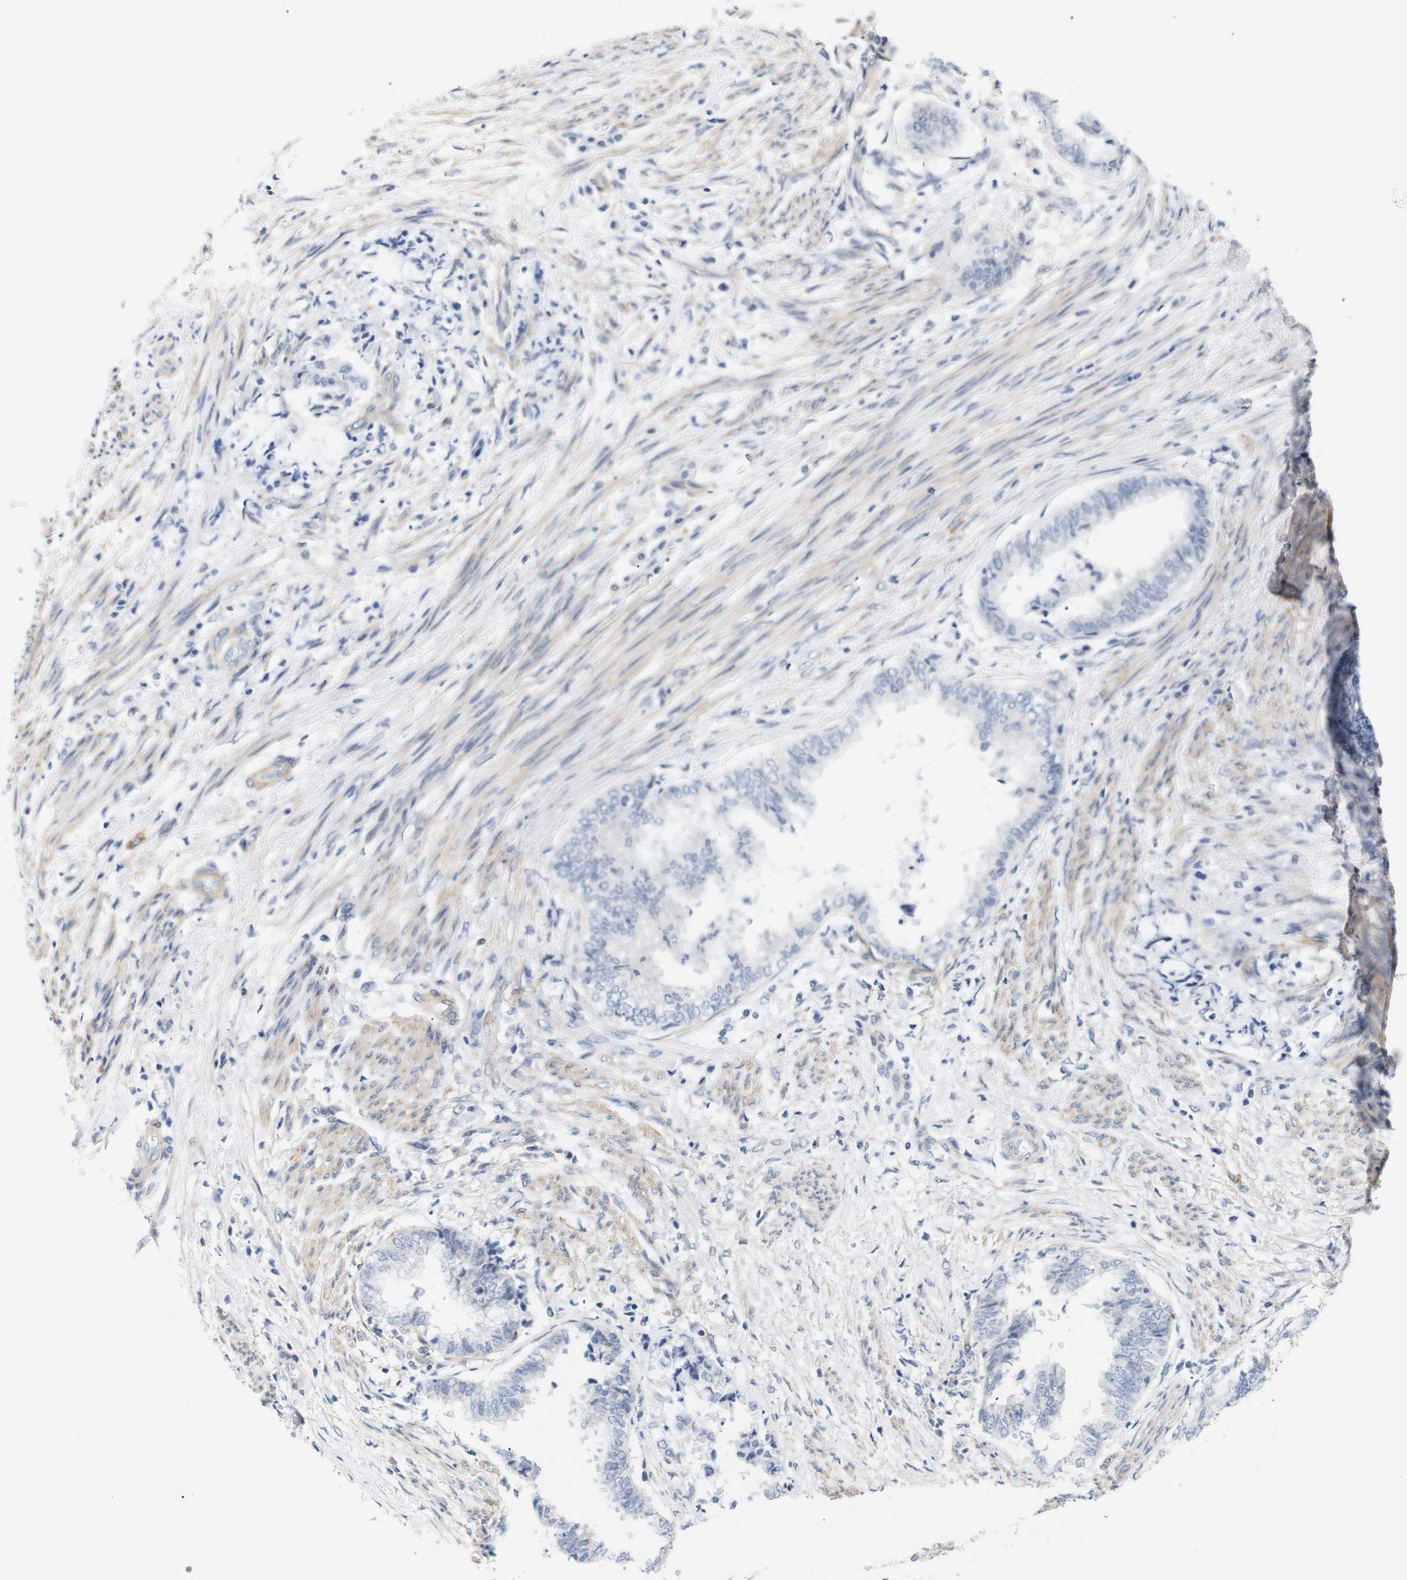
{"staining": {"intensity": "negative", "quantity": "none", "location": "none"}, "tissue": "endometrial cancer", "cell_type": "Tumor cells", "image_type": "cancer", "snomed": [{"axis": "morphology", "description": "Necrosis, NOS"}, {"axis": "morphology", "description": "Adenocarcinoma, NOS"}, {"axis": "topography", "description": "Endometrium"}], "caption": "Immunohistochemistry (IHC) histopathology image of human endometrial cancer (adenocarcinoma) stained for a protein (brown), which demonstrates no expression in tumor cells.", "gene": "STMN3", "patient": {"sex": "female", "age": 79}}